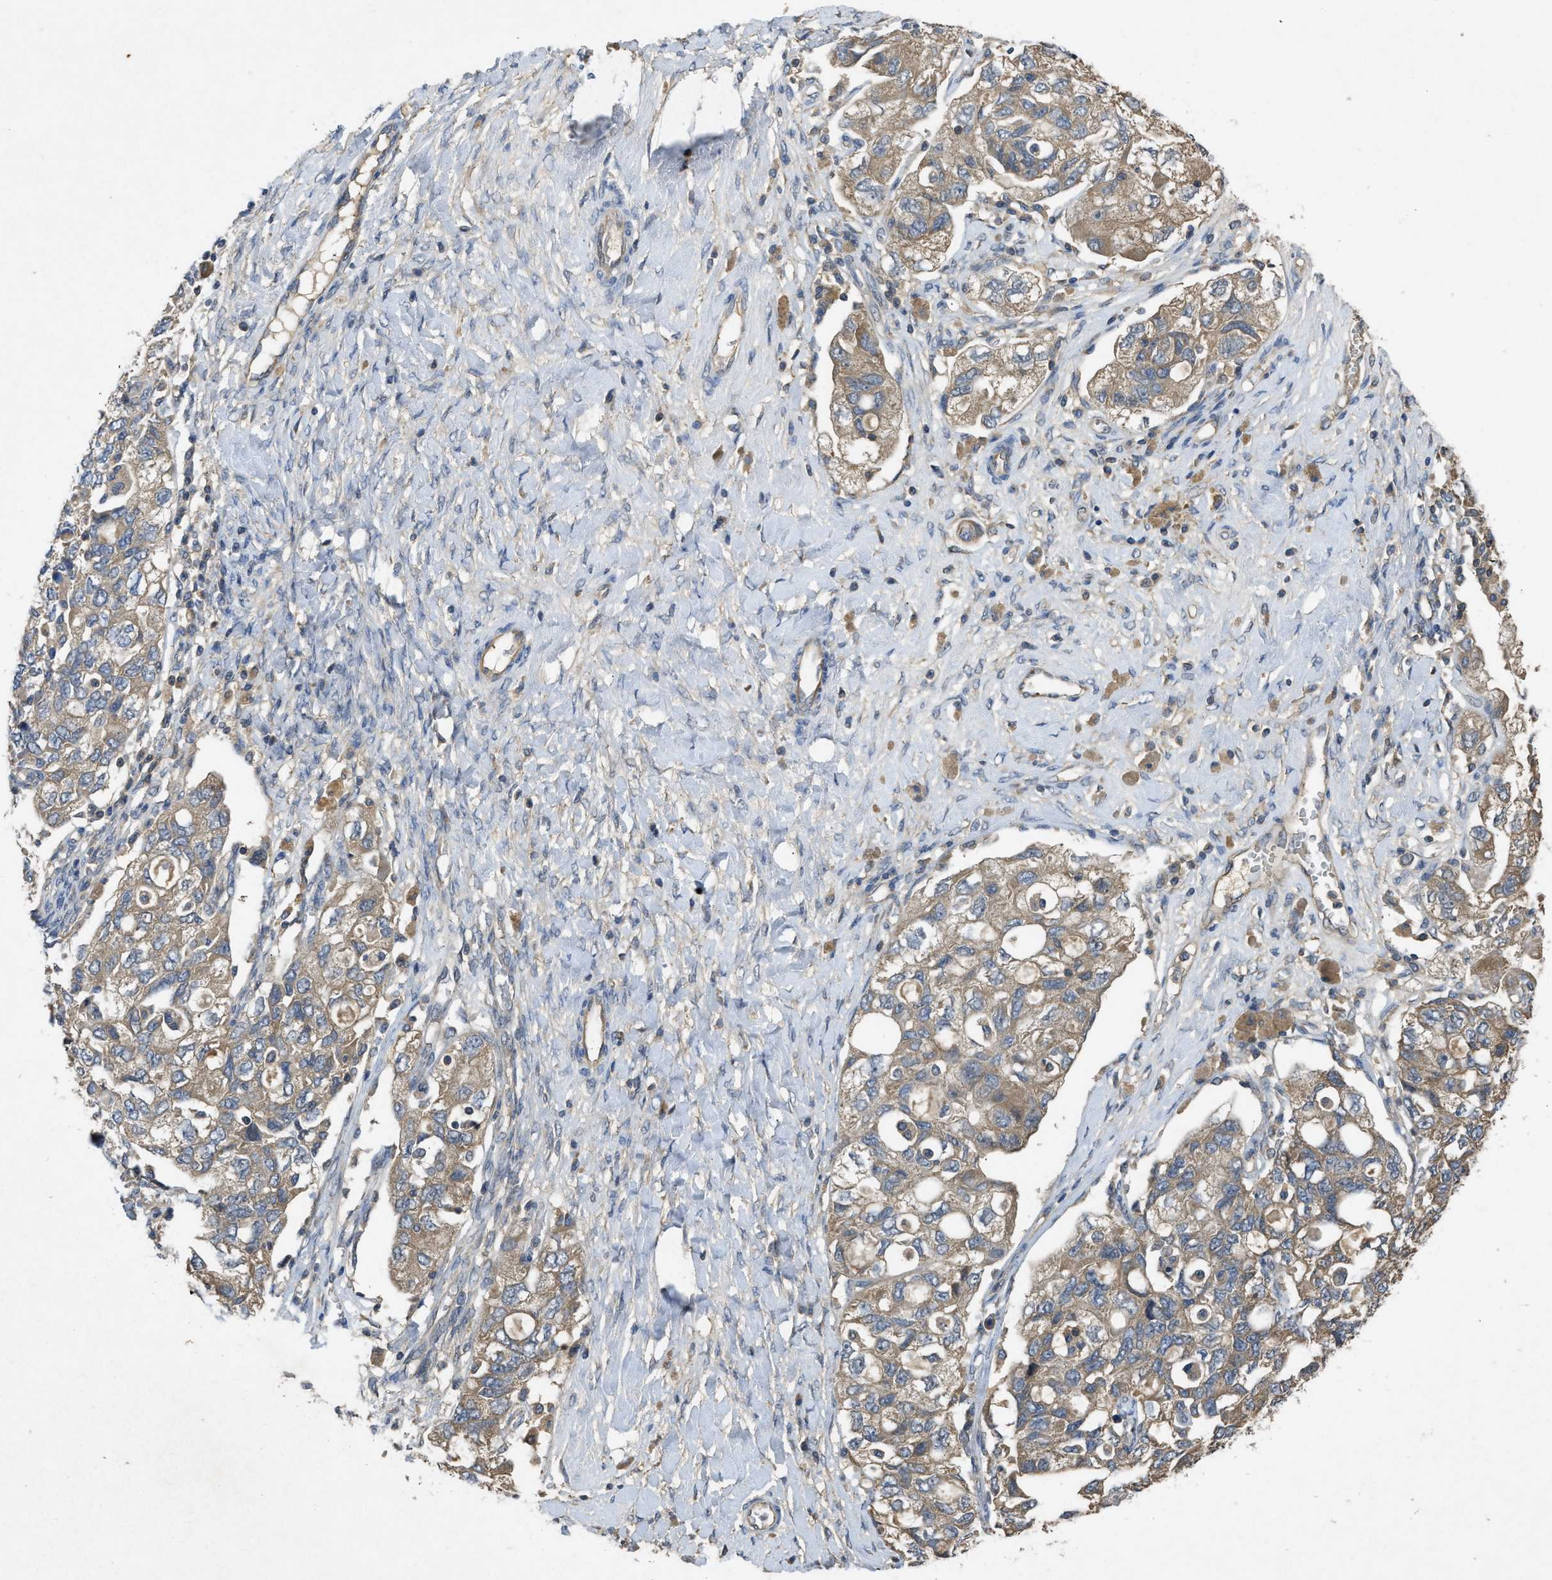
{"staining": {"intensity": "moderate", "quantity": ">75%", "location": "cytoplasmic/membranous"}, "tissue": "ovarian cancer", "cell_type": "Tumor cells", "image_type": "cancer", "snomed": [{"axis": "morphology", "description": "Carcinoma, NOS"}, {"axis": "morphology", "description": "Cystadenocarcinoma, serous, NOS"}, {"axis": "topography", "description": "Ovary"}], "caption": "Immunohistochemical staining of human serous cystadenocarcinoma (ovarian) exhibits medium levels of moderate cytoplasmic/membranous staining in about >75% of tumor cells.", "gene": "PPP3CA", "patient": {"sex": "female", "age": 69}}